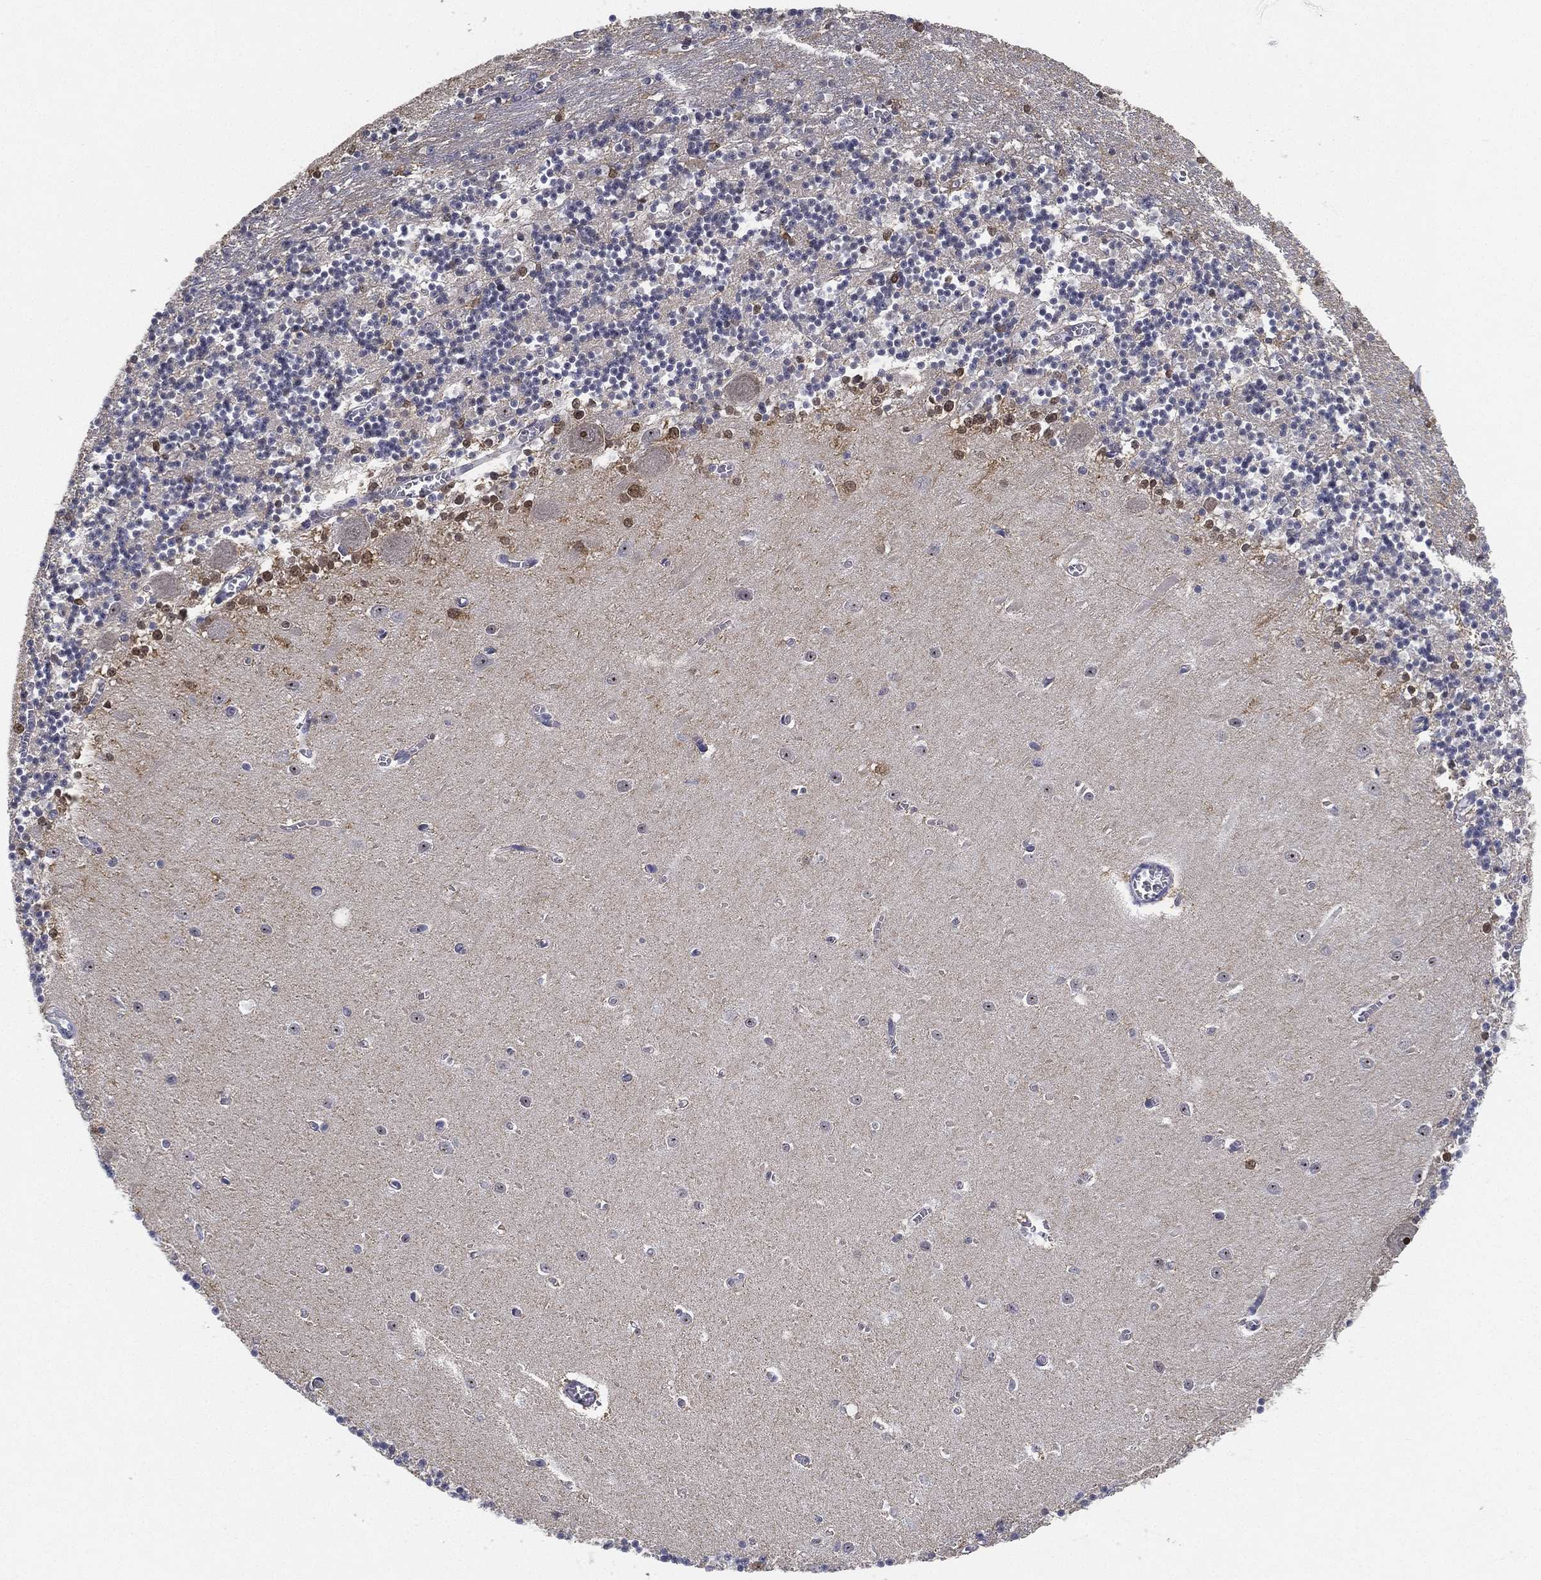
{"staining": {"intensity": "strong", "quantity": "<25%", "location": "cytoplasmic/membranous,nuclear"}, "tissue": "cerebellum", "cell_type": "Cells in granular layer", "image_type": "normal", "snomed": [{"axis": "morphology", "description": "Normal tissue, NOS"}, {"axis": "topography", "description": "Cerebellum"}], "caption": "Immunohistochemistry staining of normal cerebellum, which shows medium levels of strong cytoplasmic/membranous,nuclear positivity in about <25% of cells in granular layer indicating strong cytoplasmic/membranous,nuclear protein staining. The staining was performed using DAB (3,3'-diaminobenzidine) (brown) for protein detection and nuclei were counterstained in hematoxylin (blue).", "gene": "PPP1R16B", "patient": {"sex": "female", "age": 64}}